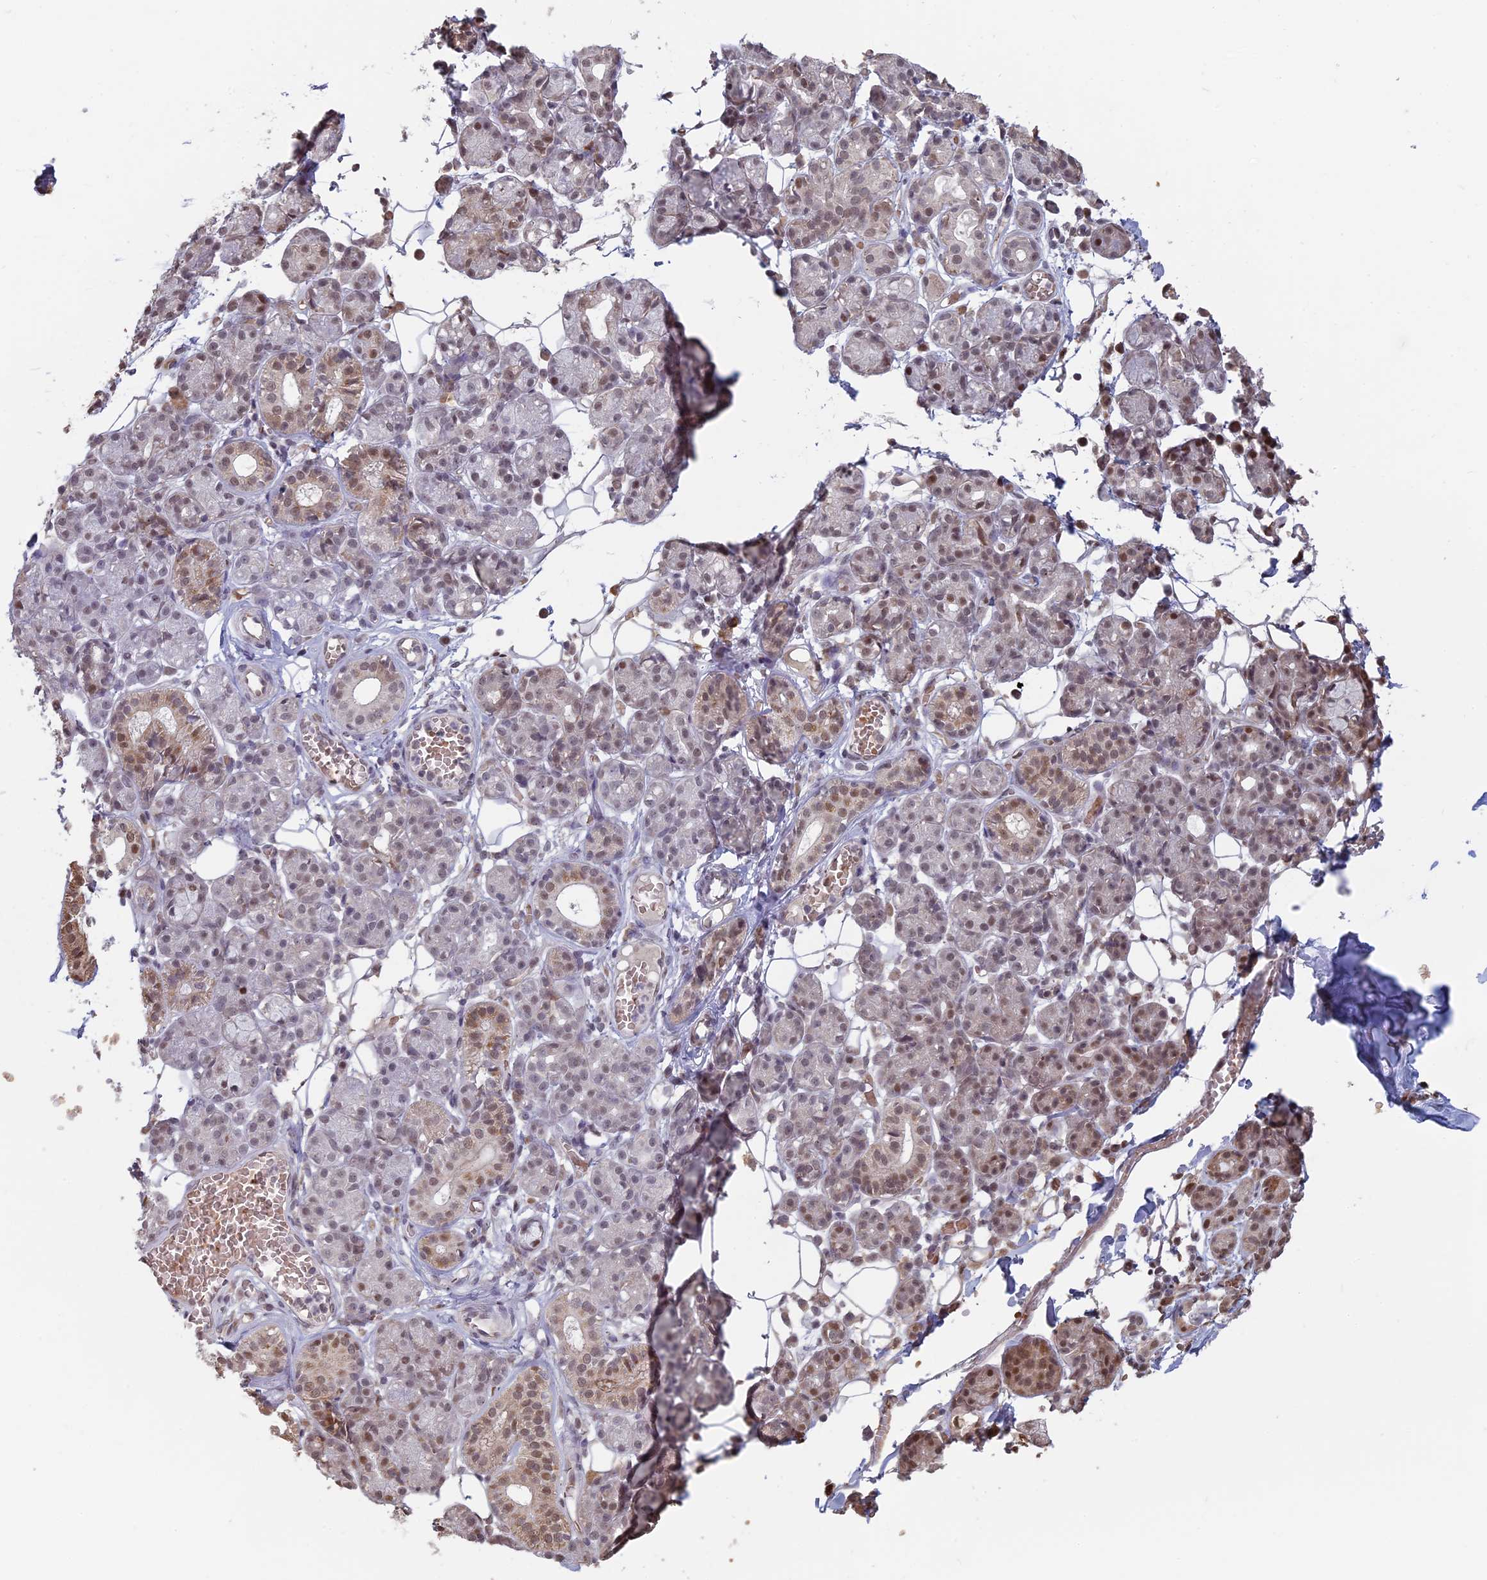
{"staining": {"intensity": "moderate", "quantity": "25%-75%", "location": "nuclear"}, "tissue": "salivary gland", "cell_type": "Glandular cells", "image_type": "normal", "snomed": [{"axis": "morphology", "description": "Normal tissue, NOS"}, {"axis": "topography", "description": "Salivary gland"}], "caption": "This histopathology image displays normal salivary gland stained with IHC to label a protein in brown. The nuclear of glandular cells show moderate positivity for the protein. Nuclei are counter-stained blue.", "gene": "MFAP1", "patient": {"sex": "male", "age": 63}}